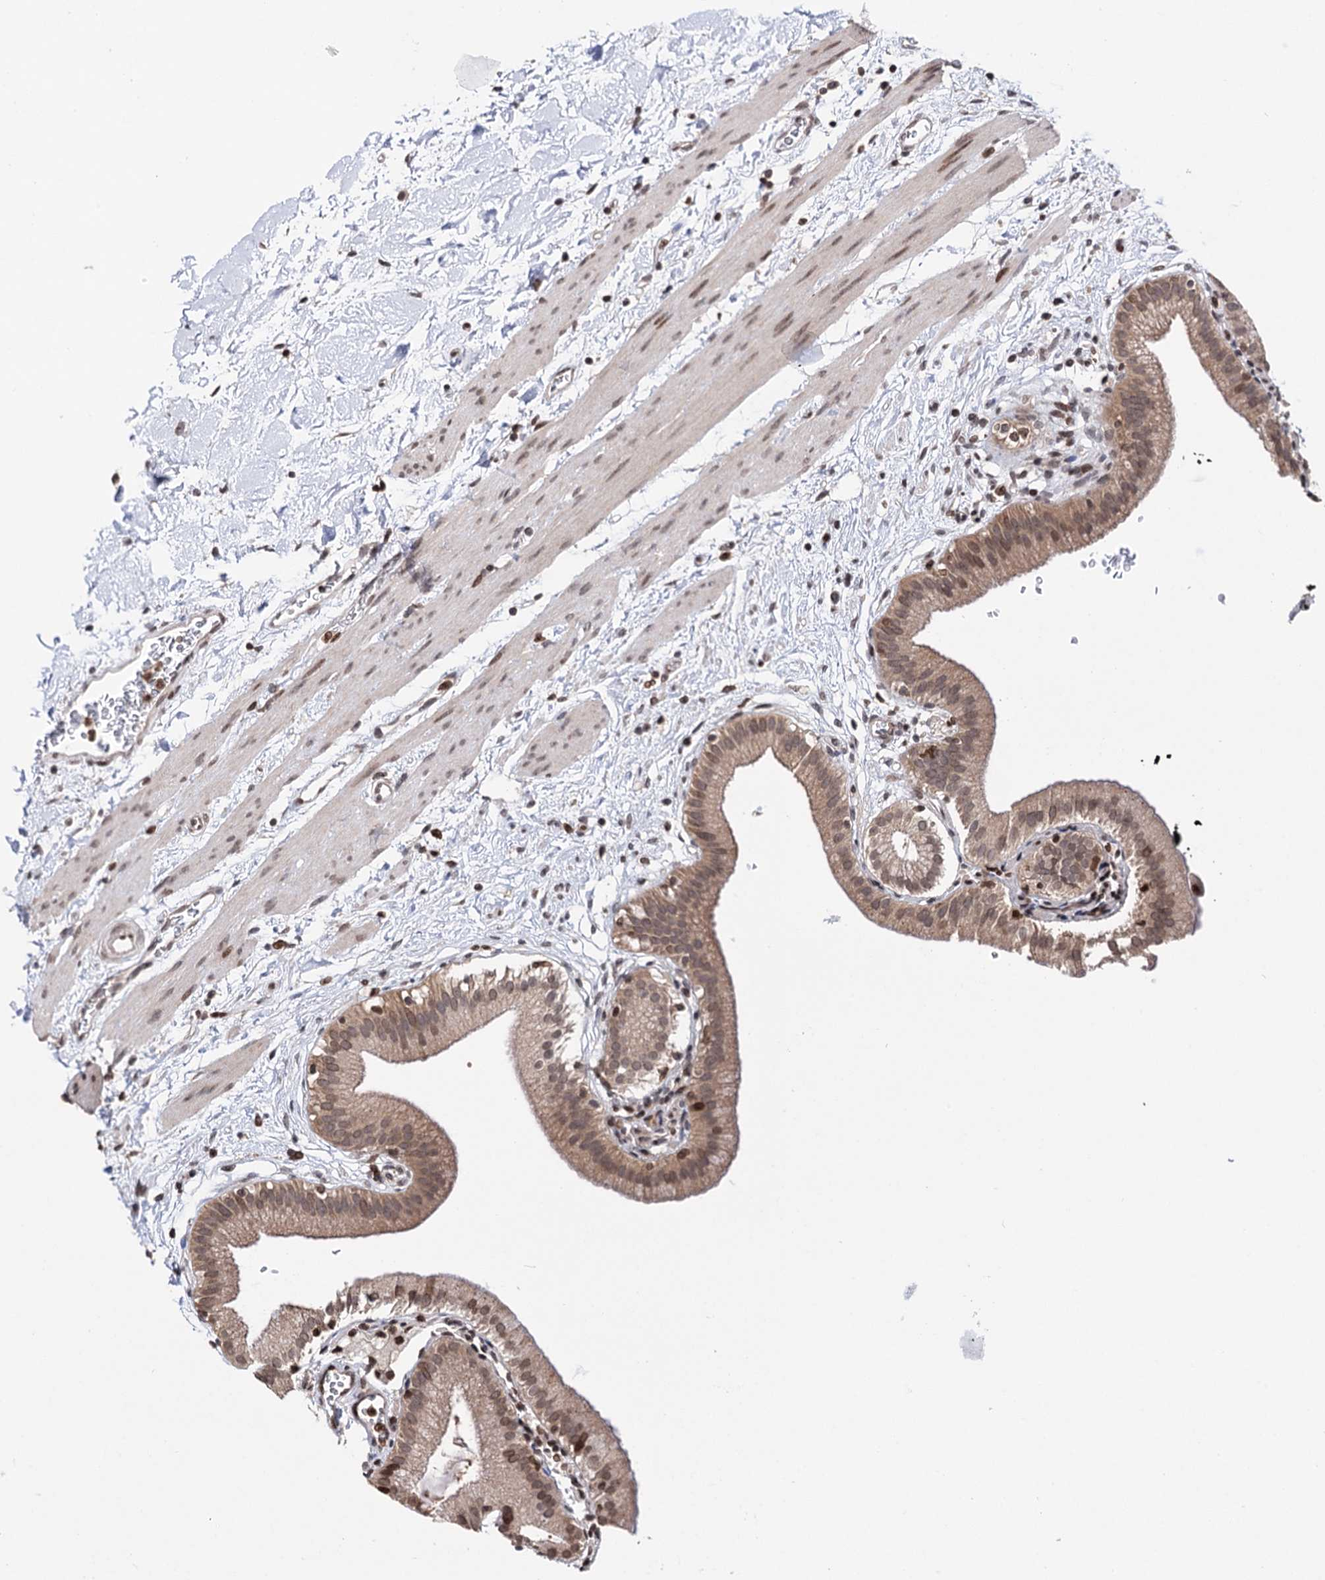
{"staining": {"intensity": "moderate", "quantity": ">75%", "location": "cytoplasmic/membranous,nuclear"}, "tissue": "gallbladder", "cell_type": "Glandular cells", "image_type": "normal", "snomed": [{"axis": "morphology", "description": "Normal tissue, NOS"}, {"axis": "topography", "description": "Gallbladder"}], "caption": "Protein analysis of normal gallbladder shows moderate cytoplasmic/membranous,nuclear positivity in about >75% of glandular cells.", "gene": "CCDC77", "patient": {"sex": "male", "age": 55}}